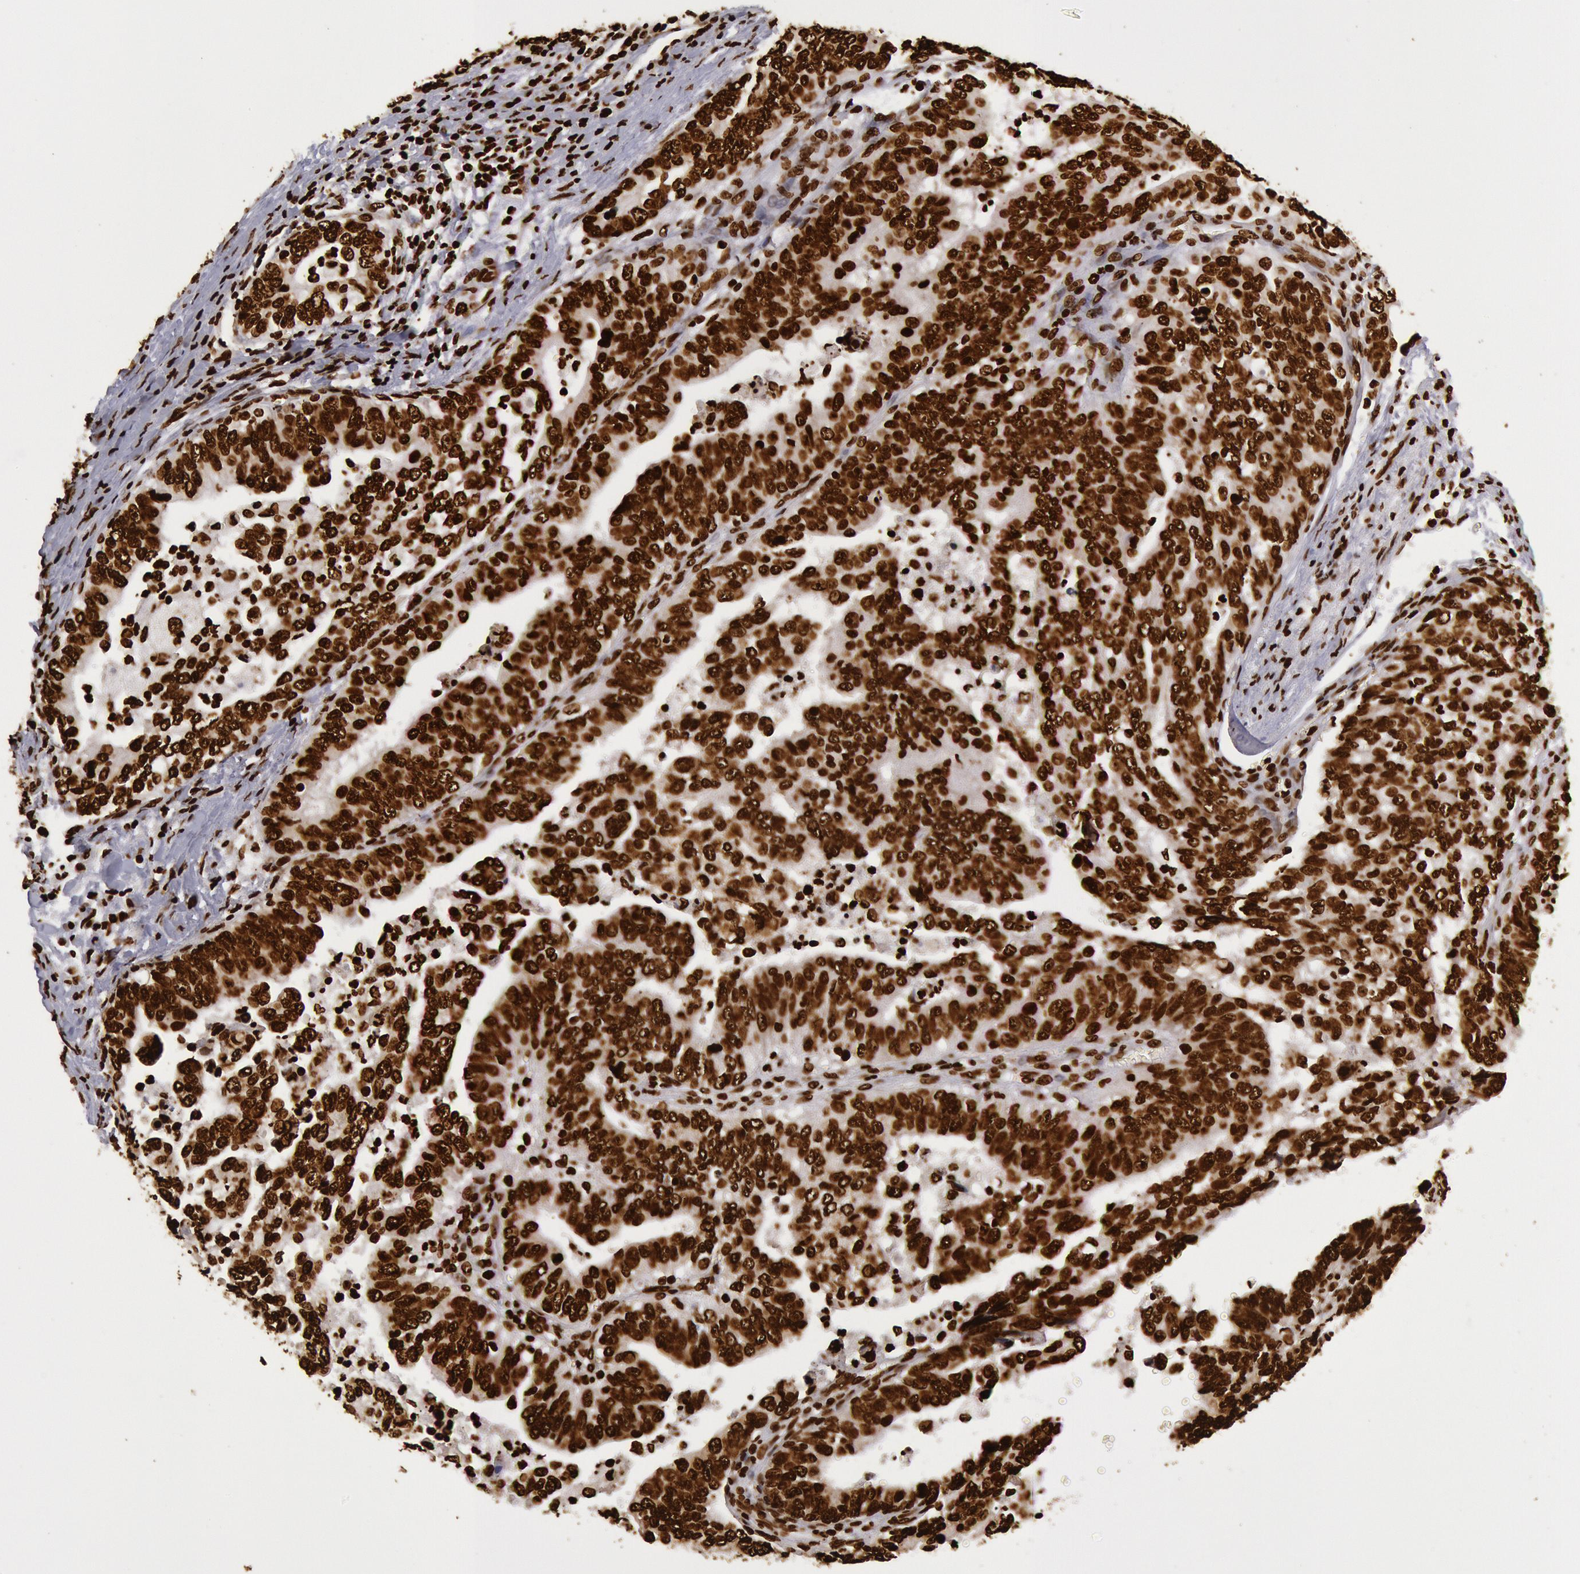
{"staining": {"intensity": "strong", "quantity": ">75%", "location": "nuclear"}, "tissue": "stomach cancer", "cell_type": "Tumor cells", "image_type": "cancer", "snomed": [{"axis": "morphology", "description": "Adenocarcinoma, NOS"}, {"axis": "topography", "description": "Stomach, upper"}], "caption": "Brown immunohistochemical staining in human stomach cancer (adenocarcinoma) displays strong nuclear staining in about >75% of tumor cells. (Stains: DAB (3,3'-diaminobenzidine) in brown, nuclei in blue, Microscopy: brightfield microscopy at high magnification).", "gene": "H3-4", "patient": {"sex": "female", "age": 50}}